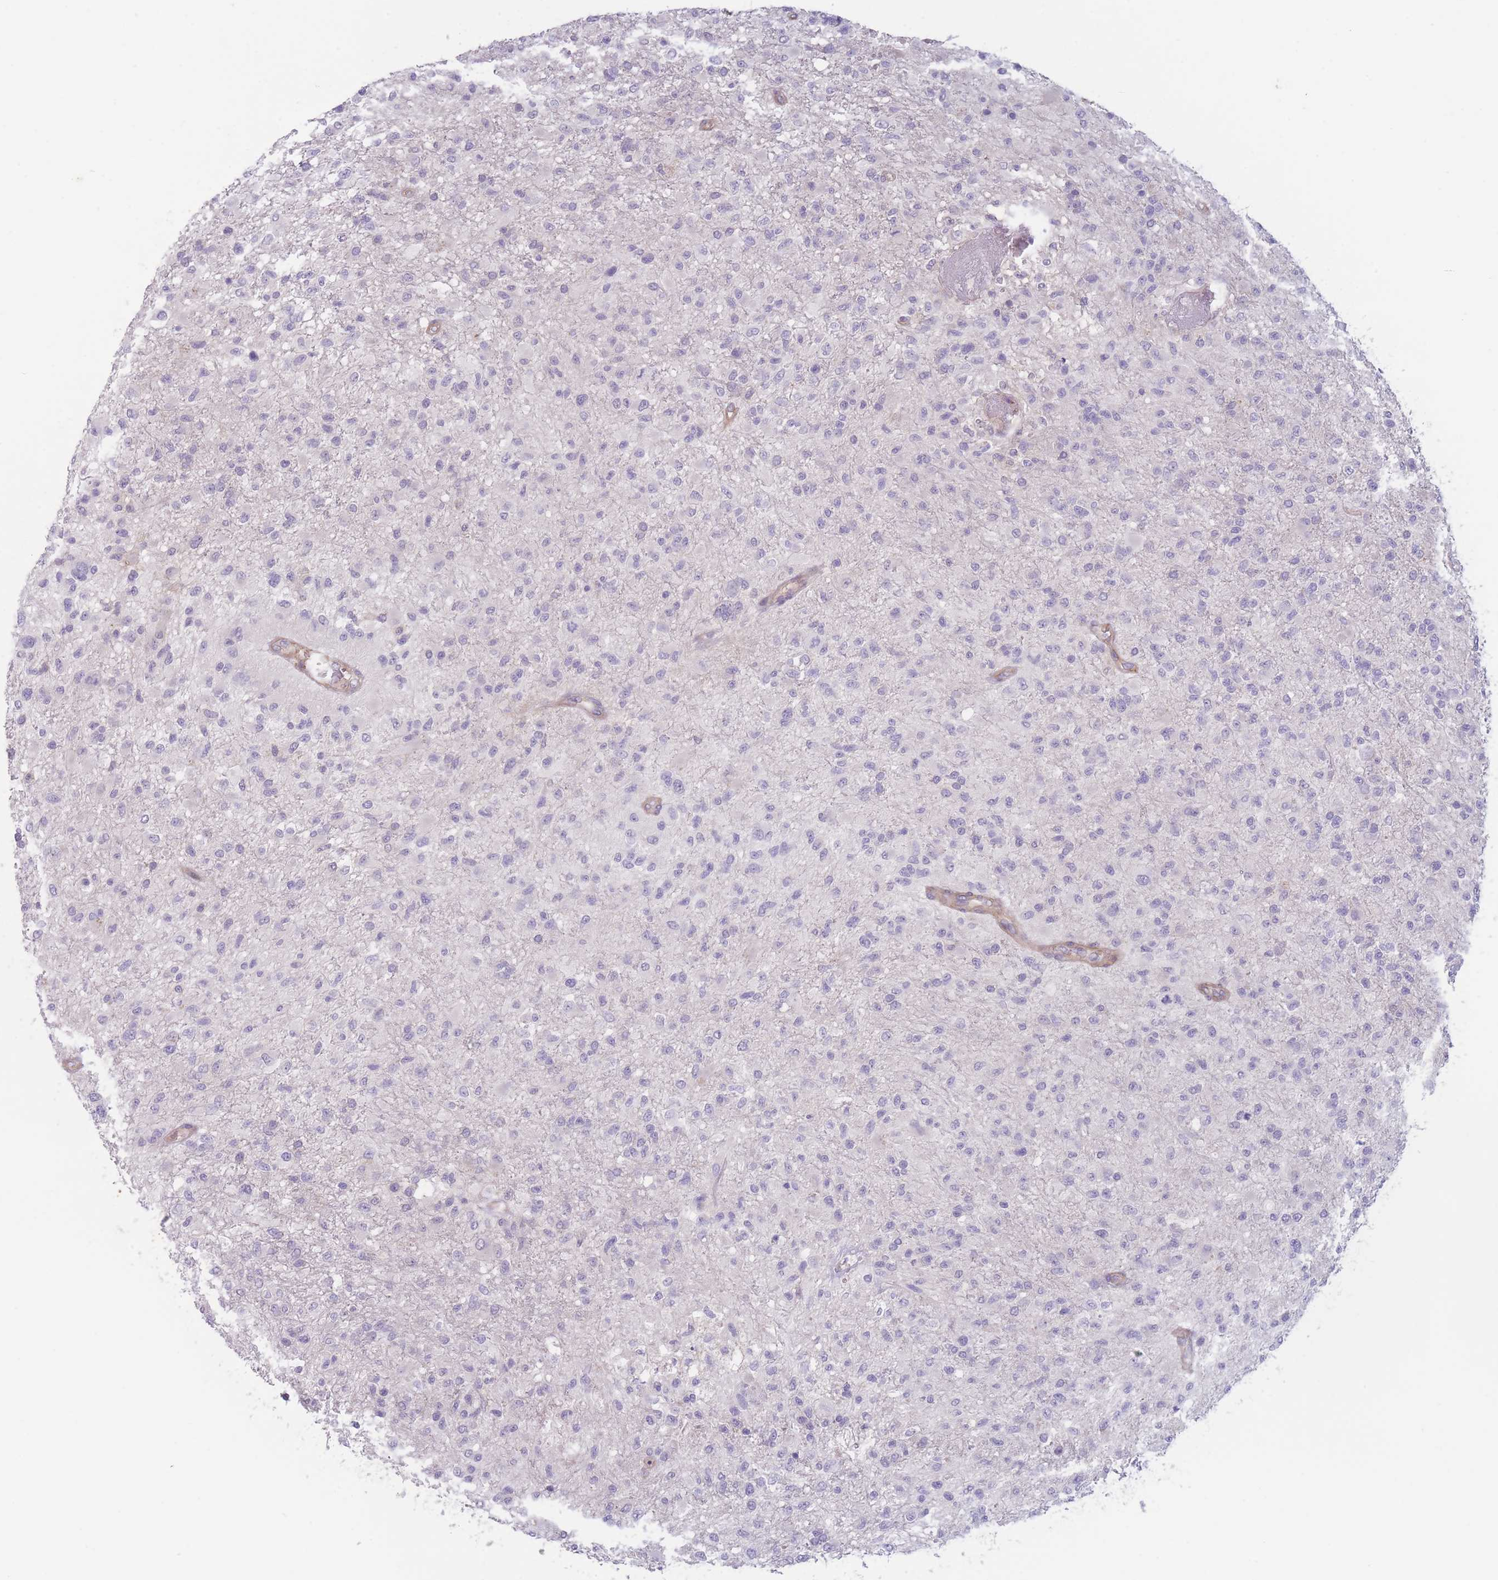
{"staining": {"intensity": "negative", "quantity": "none", "location": "none"}, "tissue": "glioma", "cell_type": "Tumor cells", "image_type": "cancer", "snomed": [{"axis": "morphology", "description": "Glioma, malignant, High grade"}, {"axis": "topography", "description": "Brain"}], "caption": "Tumor cells show no significant protein expression in malignant high-grade glioma.", "gene": "WDR93", "patient": {"sex": "female", "age": 74}}